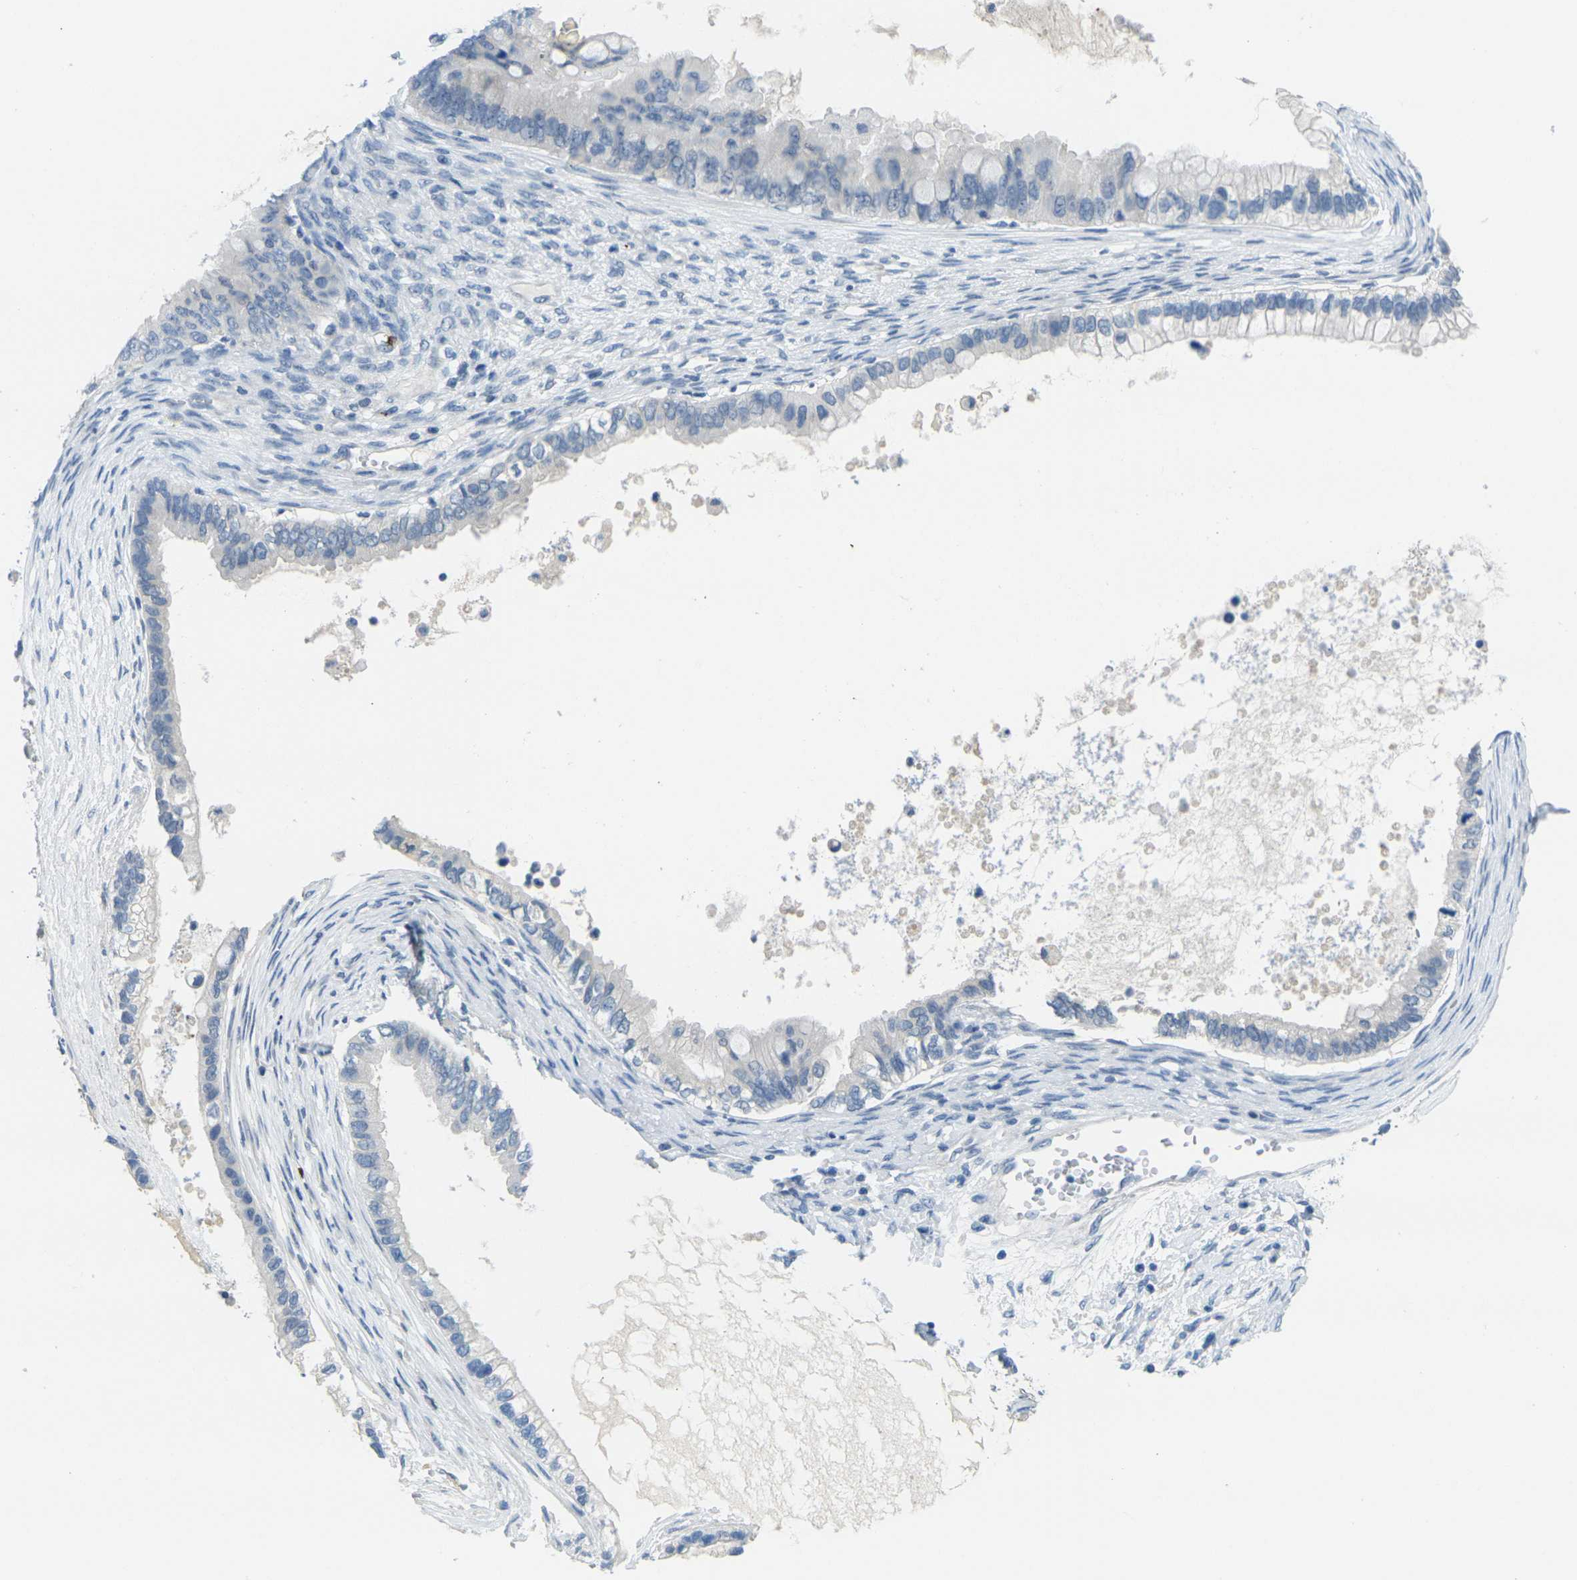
{"staining": {"intensity": "negative", "quantity": "none", "location": "none"}, "tissue": "ovarian cancer", "cell_type": "Tumor cells", "image_type": "cancer", "snomed": [{"axis": "morphology", "description": "Cystadenocarcinoma, mucinous, NOS"}, {"axis": "topography", "description": "Ovary"}], "caption": "IHC photomicrograph of human ovarian cancer stained for a protein (brown), which reveals no positivity in tumor cells.", "gene": "GPR15", "patient": {"sex": "female", "age": 80}}